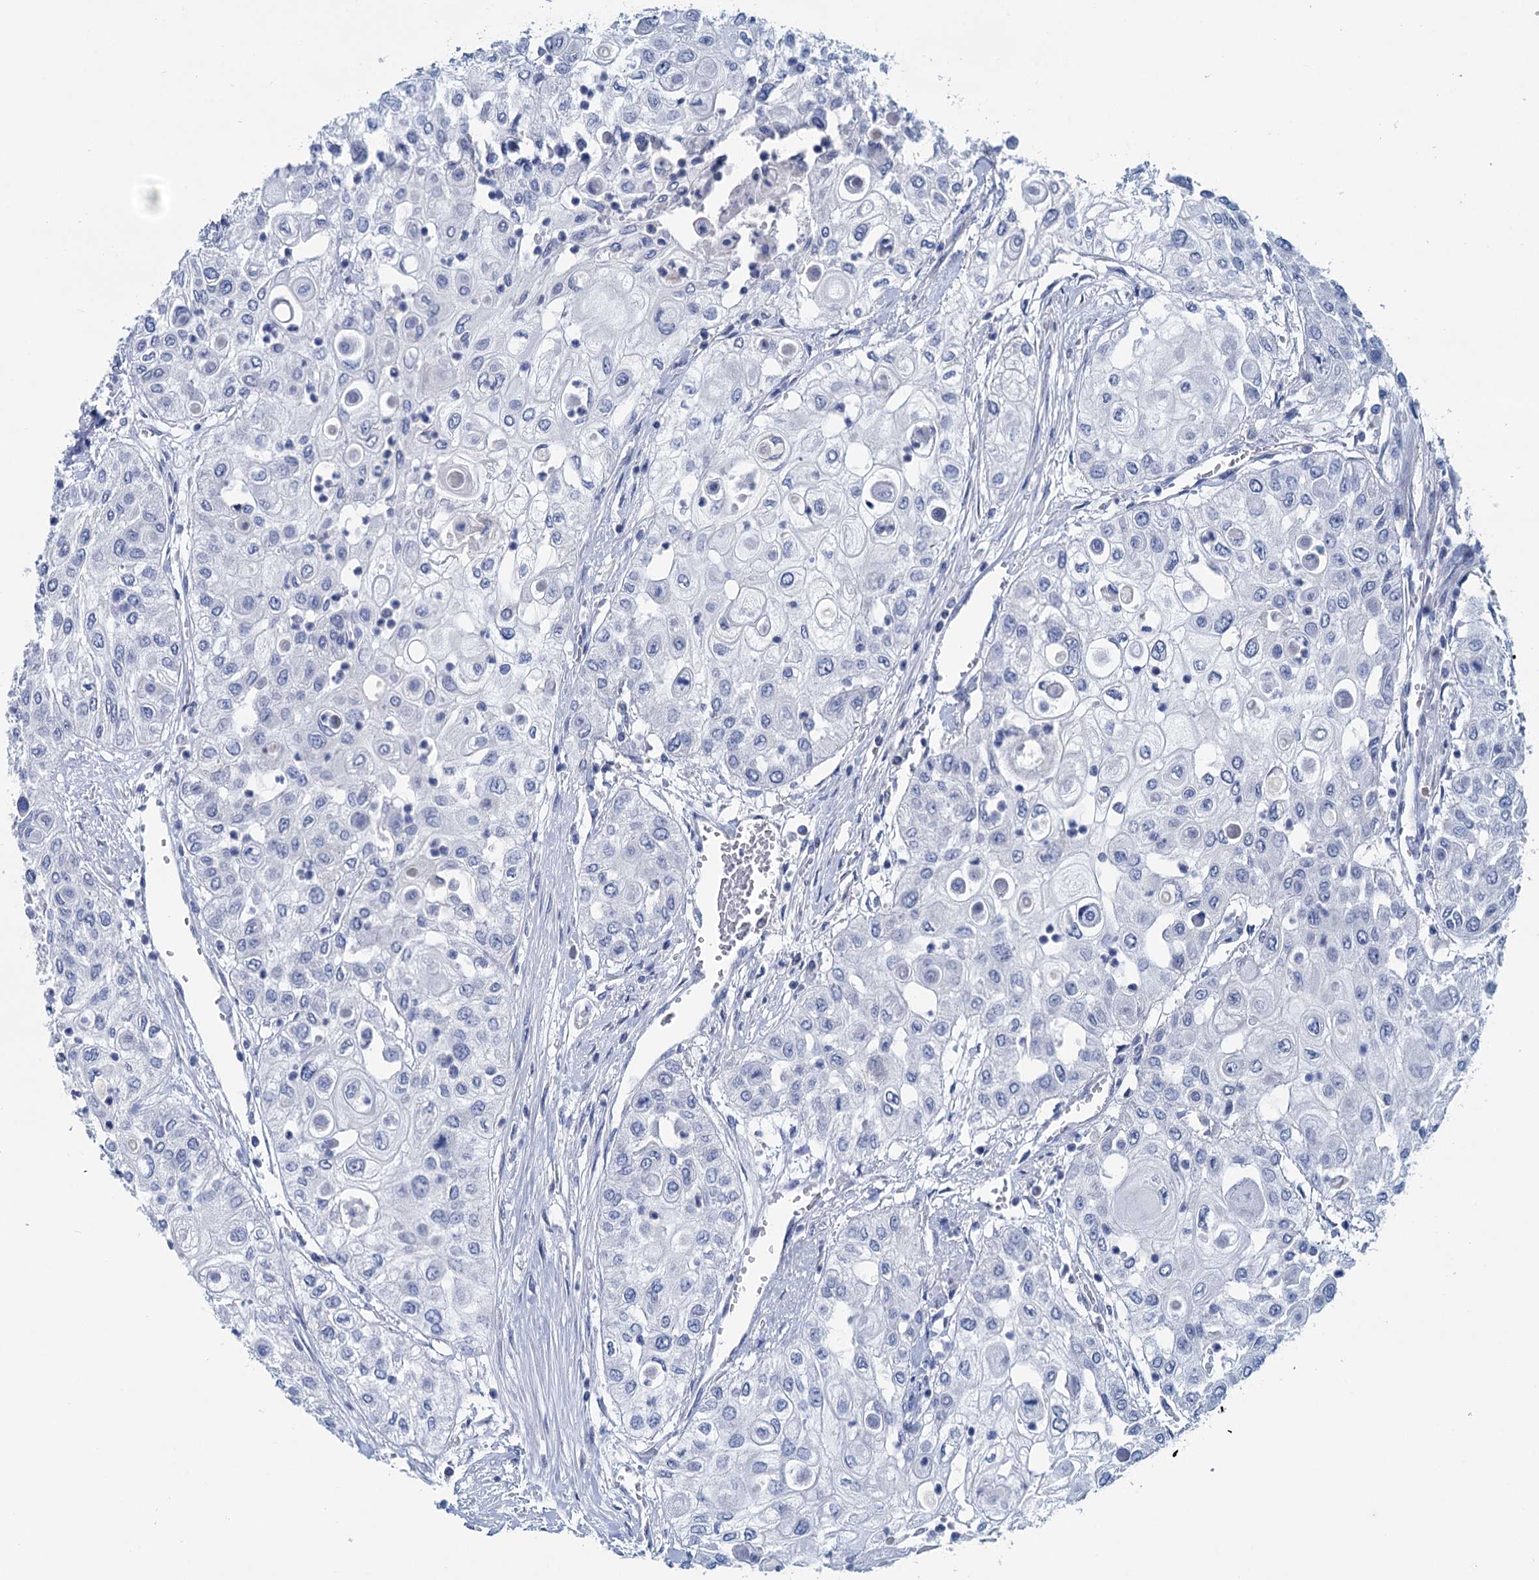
{"staining": {"intensity": "negative", "quantity": "none", "location": "none"}, "tissue": "urothelial cancer", "cell_type": "Tumor cells", "image_type": "cancer", "snomed": [{"axis": "morphology", "description": "Urothelial carcinoma, High grade"}, {"axis": "topography", "description": "Urinary bladder"}], "caption": "IHC micrograph of urothelial cancer stained for a protein (brown), which displays no expression in tumor cells.", "gene": "MYOZ3", "patient": {"sex": "female", "age": 79}}